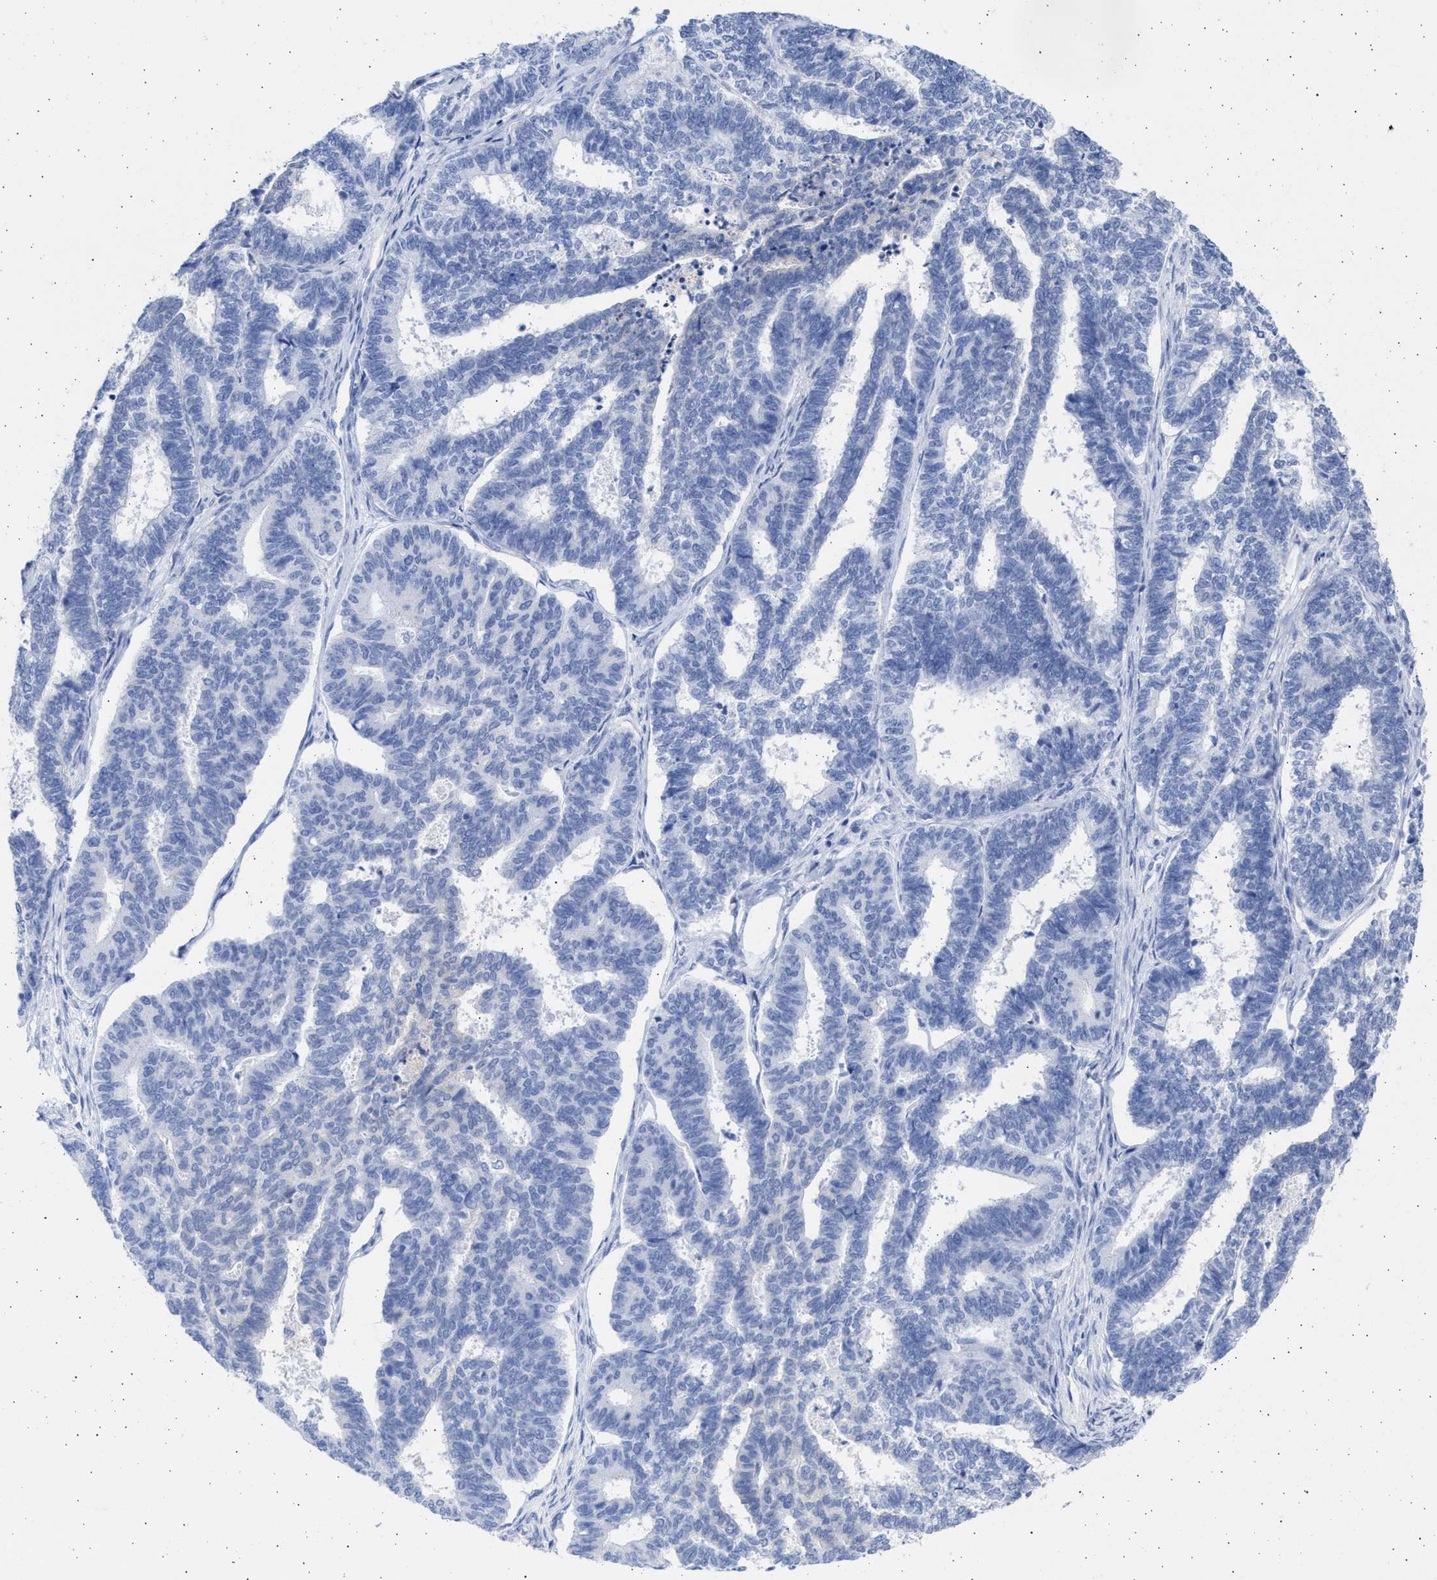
{"staining": {"intensity": "negative", "quantity": "none", "location": "none"}, "tissue": "endometrial cancer", "cell_type": "Tumor cells", "image_type": "cancer", "snomed": [{"axis": "morphology", "description": "Adenocarcinoma, NOS"}, {"axis": "topography", "description": "Endometrium"}], "caption": "Image shows no protein staining in tumor cells of endometrial cancer (adenocarcinoma) tissue.", "gene": "ALDOC", "patient": {"sex": "female", "age": 70}}